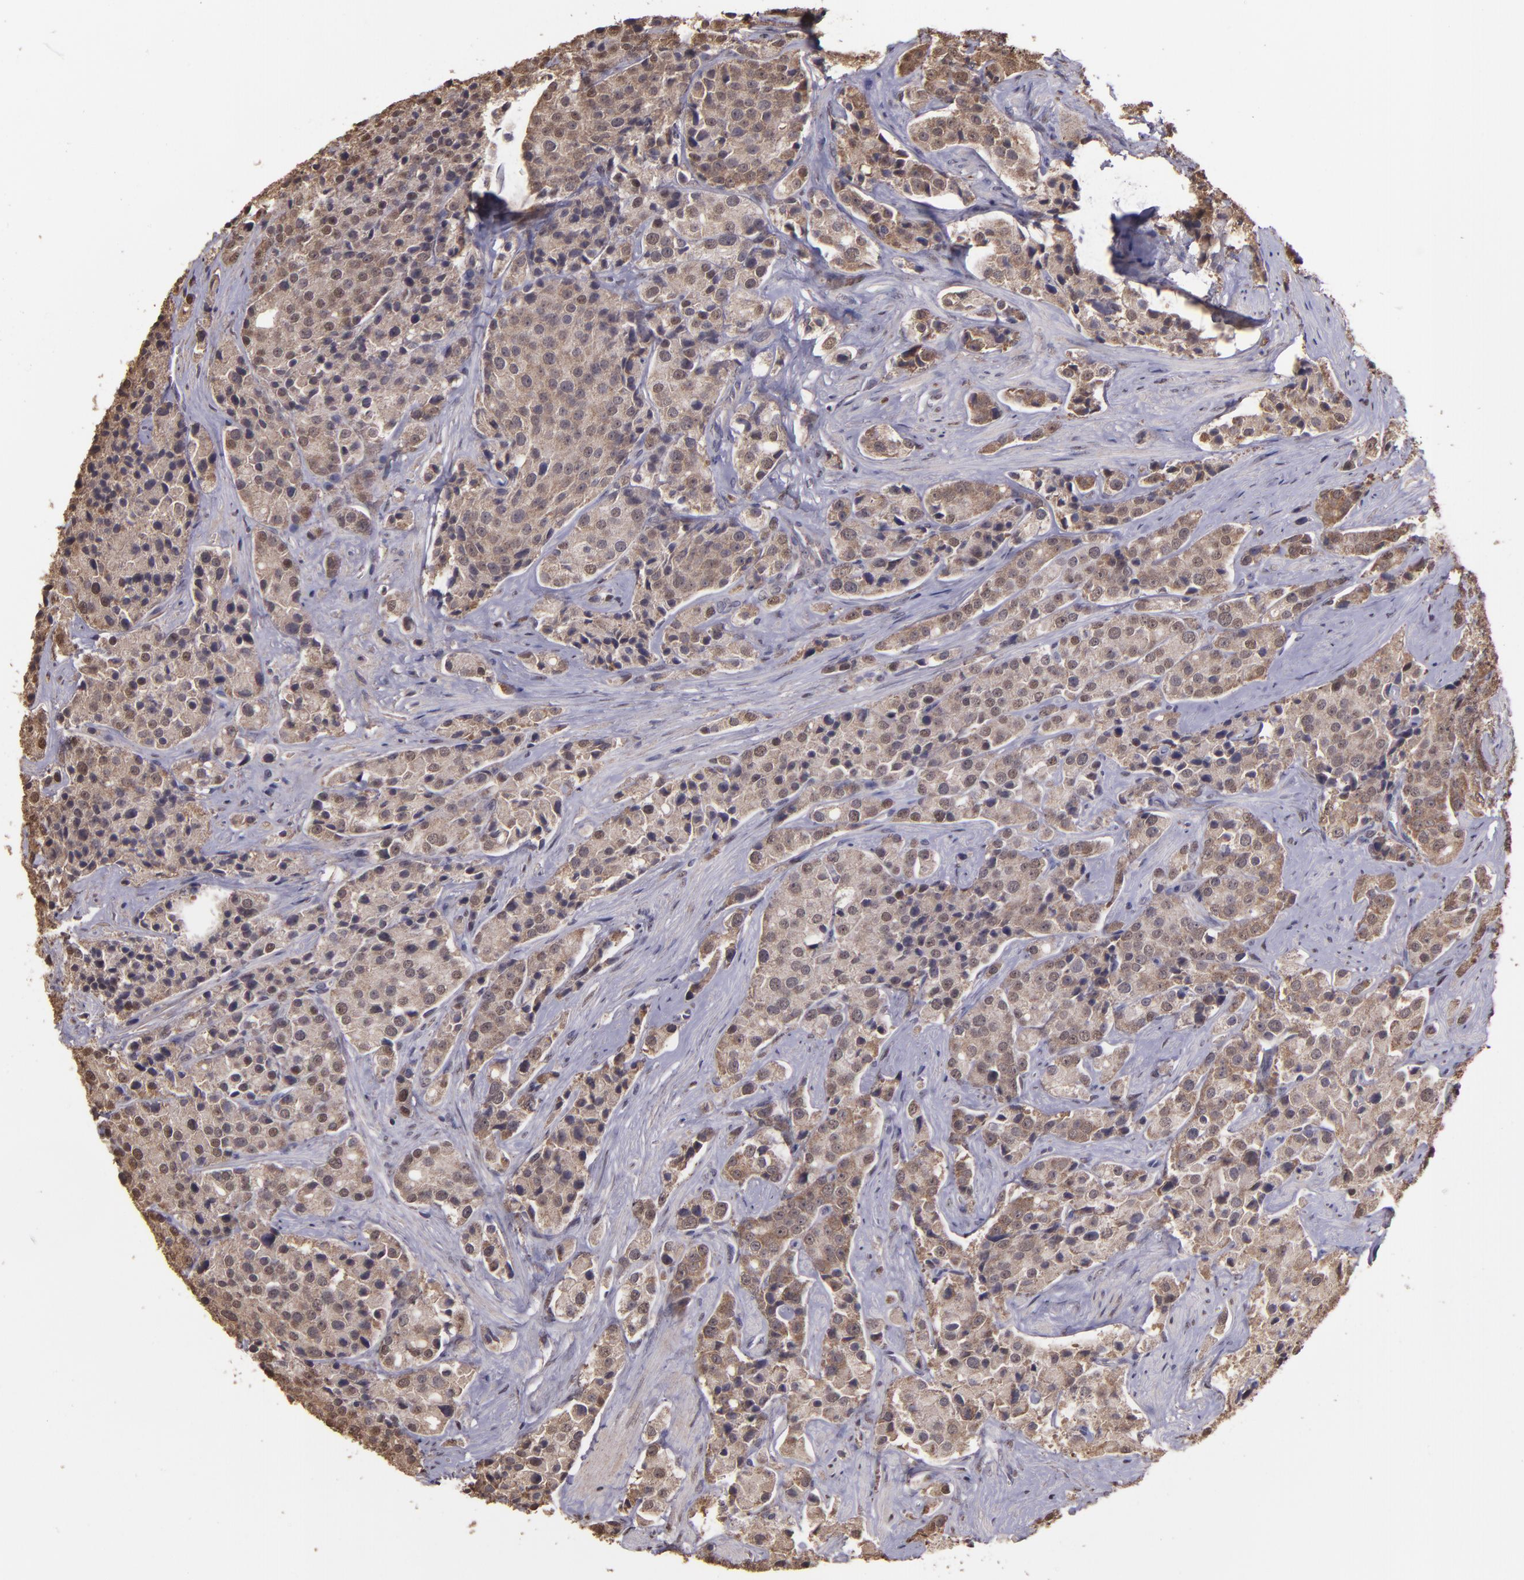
{"staining": {"intensity": "moderate", "quantity": ">75%", "location": "cytoplasmic/membranous,nuclear"}, "tissue": "prostate cancer", "cell_type": "Tumor cells", "image_type": "cancer", "snomed": [{"axis": "morphology", "description": "Adenocarcinoma, Medium grade"}, {"axis": "topography", "description": "Prostate"}], "caption": "Prostate cancer stained with a protein marker exhibits moderate staining in tumor cells.", "gene": "SERPINF2", "patient": {"sex": "male", "age": 70}}